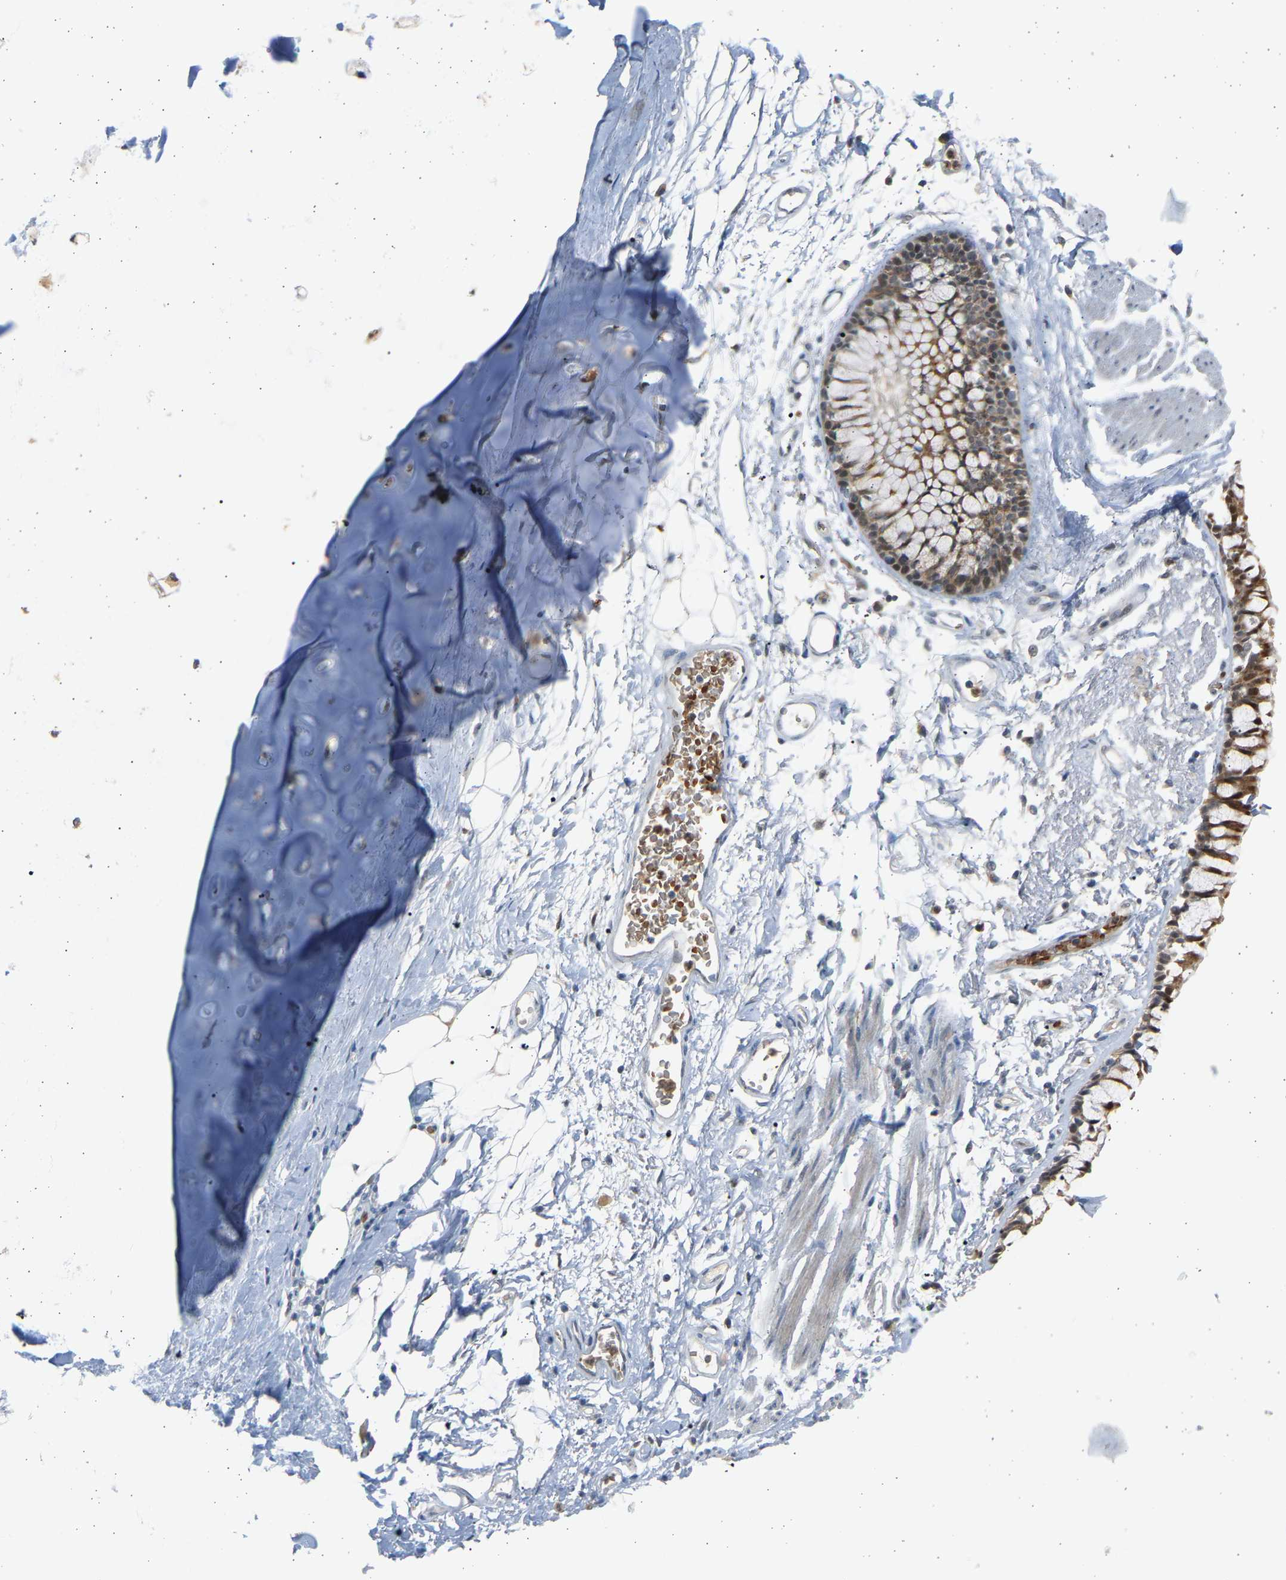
{"staining": {"intensity": "negative", "quantity": "none", "location": "none"}, "tissue": "adipose tissue", "cell_type": "Adipocytes", "image_type": "normal", "snomed": [{"axis": "morphology", "description": "Normal tissue, NOS"}, {"axis": "topography", "description": "Cartilage tissue"}, {"axis": "topography", "description": "Bronchus"}], "caption": "Immunohistochemistry (IHC) photomicrograph of normal adipose tissue stained for a protein (brown), which demonstrates no expression in adipocytes.", "gene": "BIRC2", "patient": {"sex": "female", "age": 73}}